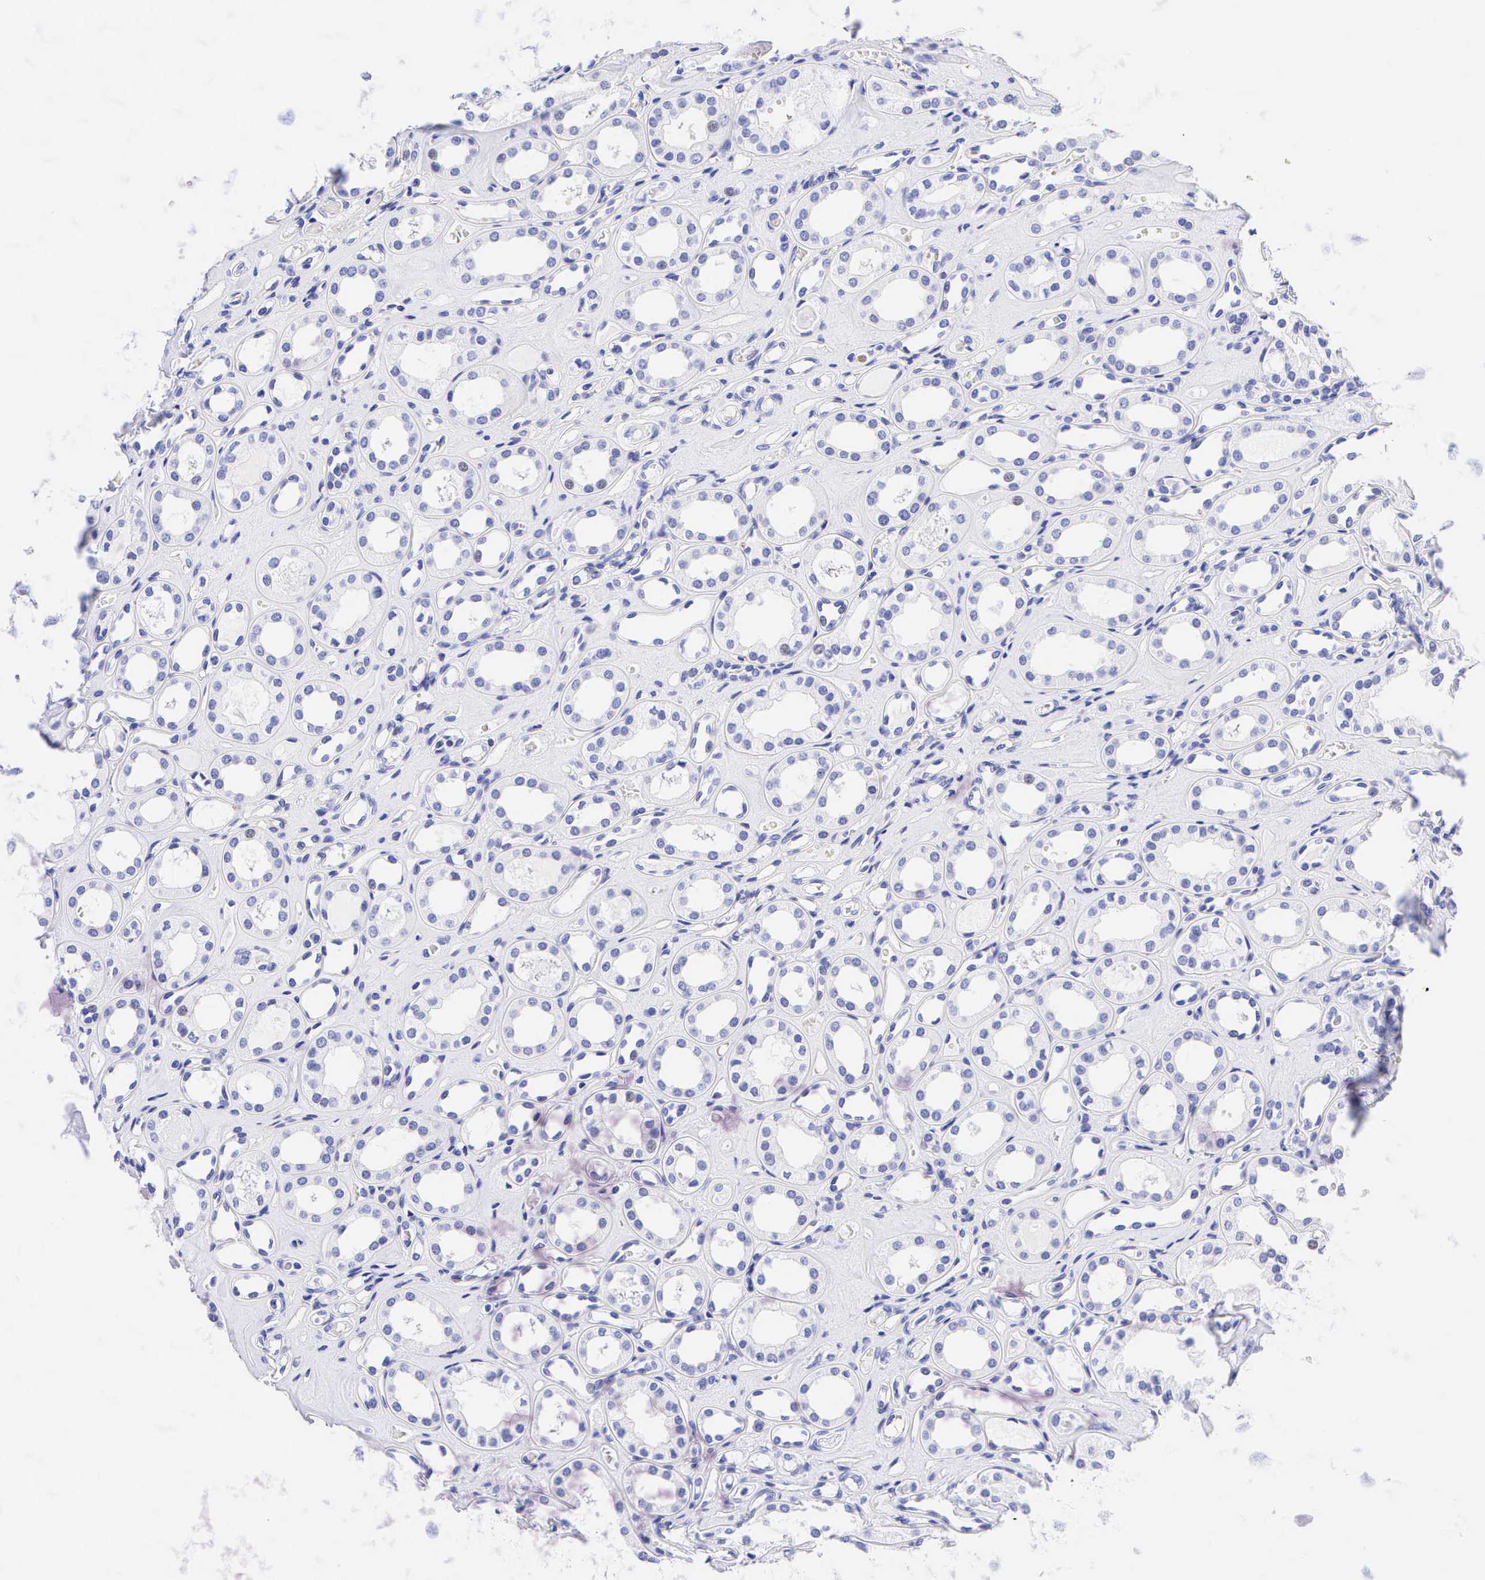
{"staining": {"intensity": "negative", "quantity": "none", "location": "none"}, "tissue": "kidney", "cell_type": "Cells in glomeruli", "image_type": "normal", "snomed": [{"axis": "morphology", "description": "Normal tissue, NOS"}, {"axis": "topography", "description": "Kidney"}], "caption": "High power microscopy photomicrograph of an immunohistochemistry micrograph of unremarkable kidney, revealing no significant staining in cells in glomeruli. Nuclei are stained in blue.", "gene": "KRT20", "patient": {"sex": "male", "age": 61}}